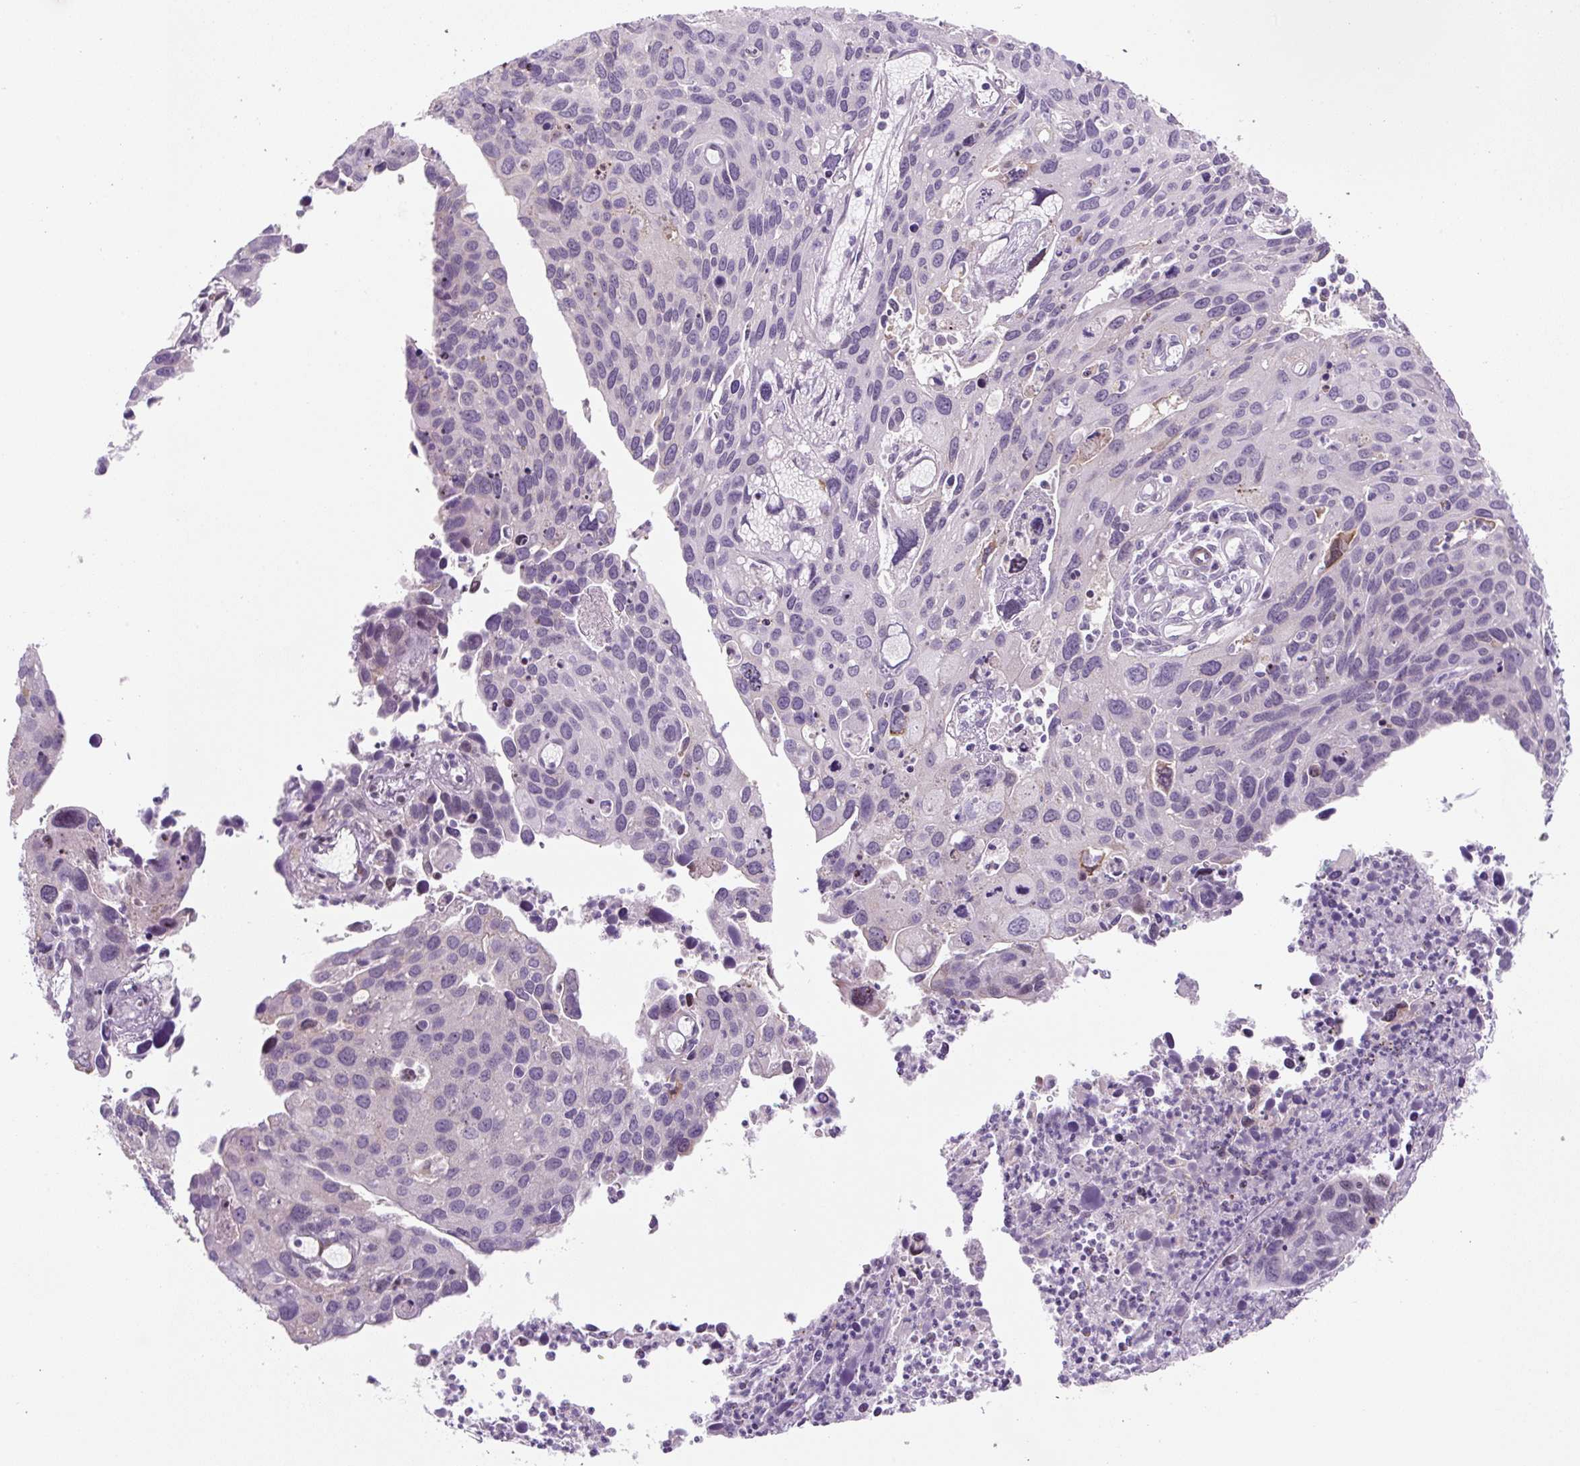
{"staining": {"intensity": "negative", "quantity": "none", "location": "none"}, "tissue": "cervical cancer", "cell_type": "Tumor cells", "image_type": "cancer", "snomed": [{"axis": "morphology", "description": "Squamous cell carcinoma, NOS"}, {"axis": "topography", "description": "Cervix"}], "caption": "The histopathology image exhibits no significant expression in tumor cells of cervical cancer.", "gene": "PRM1", "patient": {"sex": "female", "age": 55}}